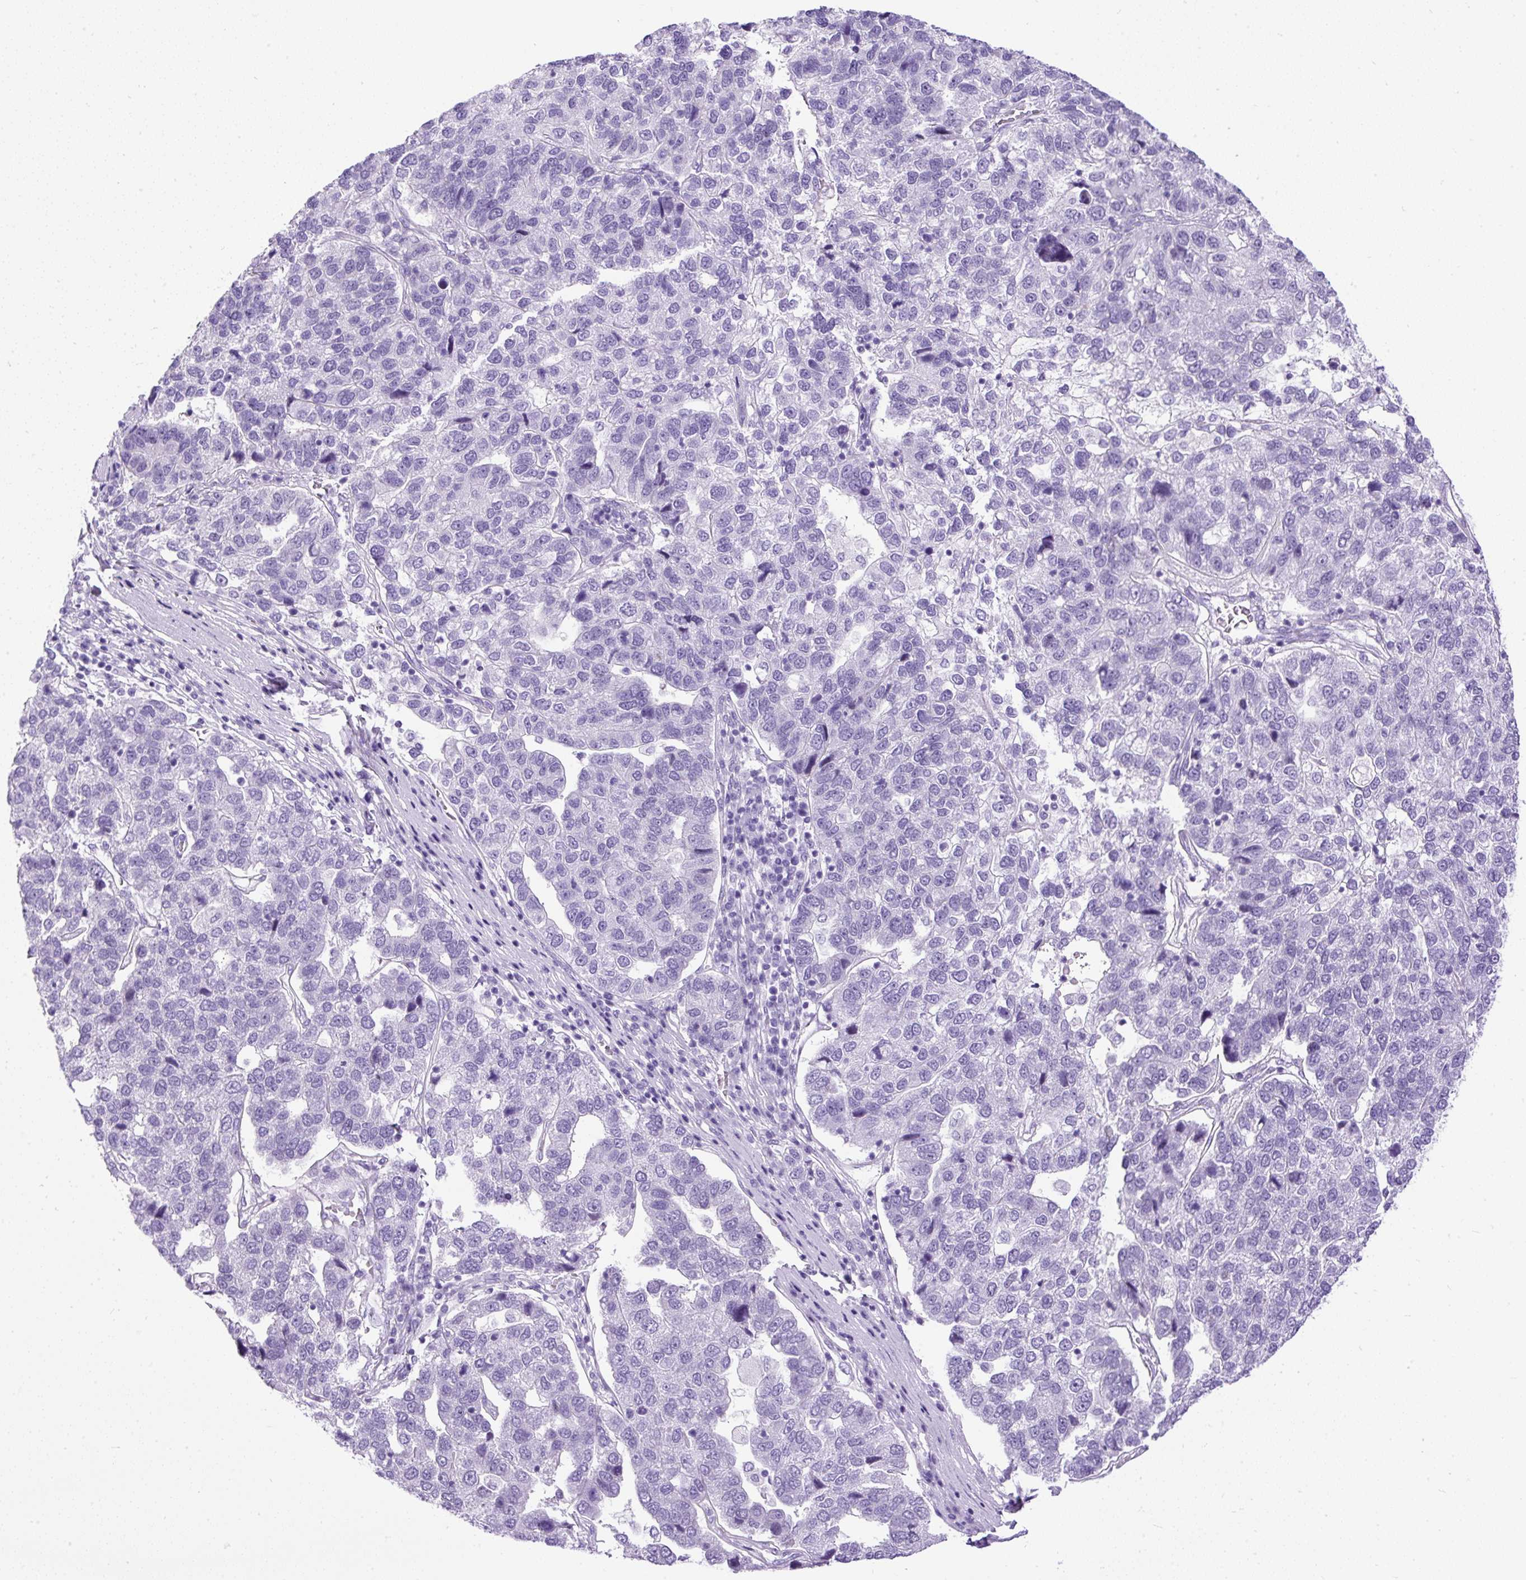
{"staining": {"intensity": "negative", "quantity": "none", "location": "none"}, "tissue": "pancreatic cancer", "cell_type": "Tumor cells", "image_type": "cancer", "snomed": [{"axis": "morphology", "description": "Adenocarcinoma, NOS"}, {"axis": "topography", "description": "Pancreas"}], "caption": "Immunohistochemistry (IHC) photomicrograph of pancreatic cancer (adenocarcinoma) stained for a protein (brown), which exhibits no positivity in tumor cells.", "gene": "PDIA2", "patient": {"sex": "female", "age": 61}}